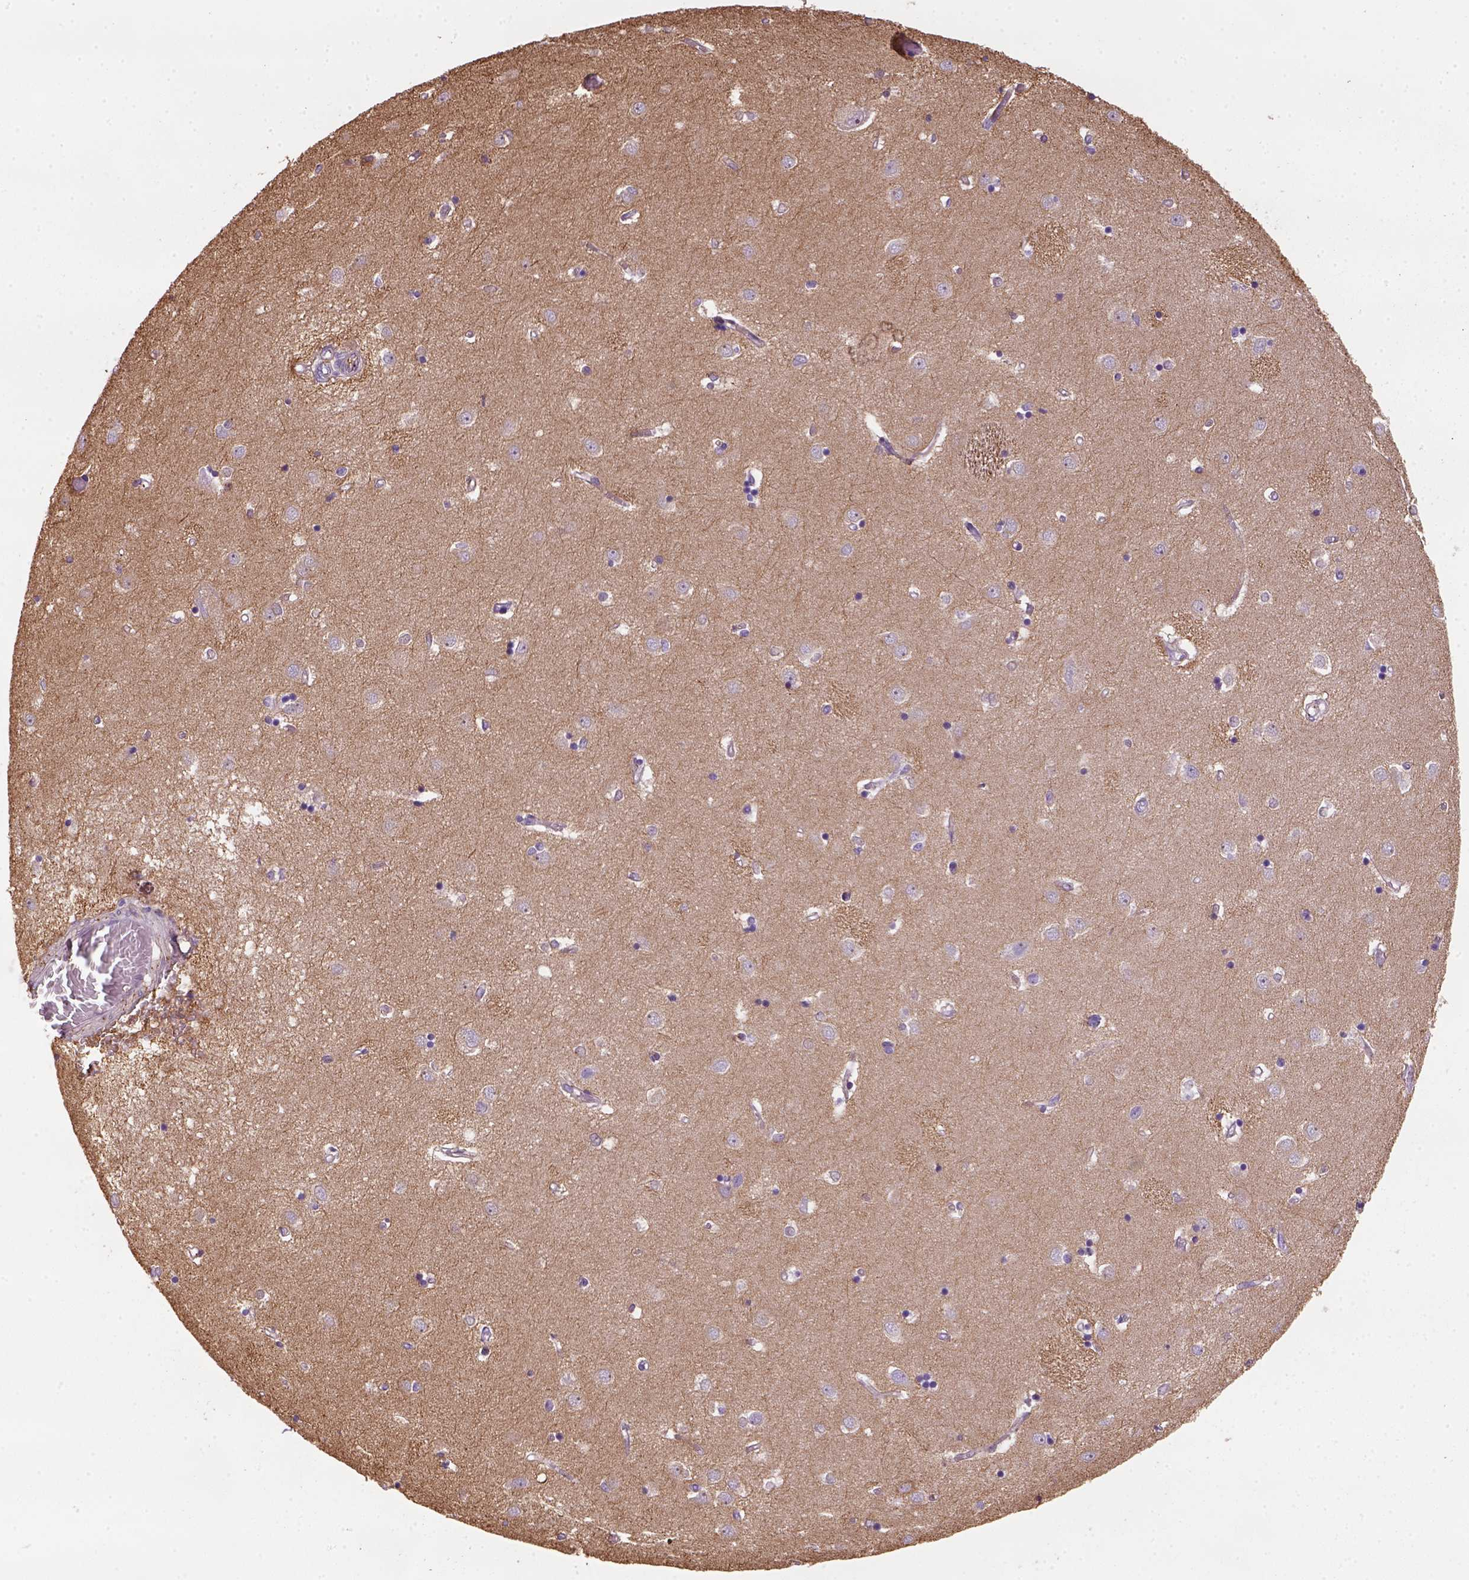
{"staining": {"intensity": "negative", "quantity": "none", "location": "none"}, "tissue": "caudate", "cell_type": "Glial cells", "image_type": "normal", "snomed": [{"axis": "morphology", "description": "Normal tissue, NOS"}, {"axis": "topography", "description": "Lateral ventricle wall"}], "caption": "Immunohistochemistry (IHC) image of normal caudate stained for a protein (brown), which exhibits no expression in glial cells. The staining is performed using DAB (3,3'-diaminobenzidine) brown chromogen with nuclei counter-stained in using hematoxylin.", "gene": "GPRC5D", "patient": {"sex": "male", "age": 54}}